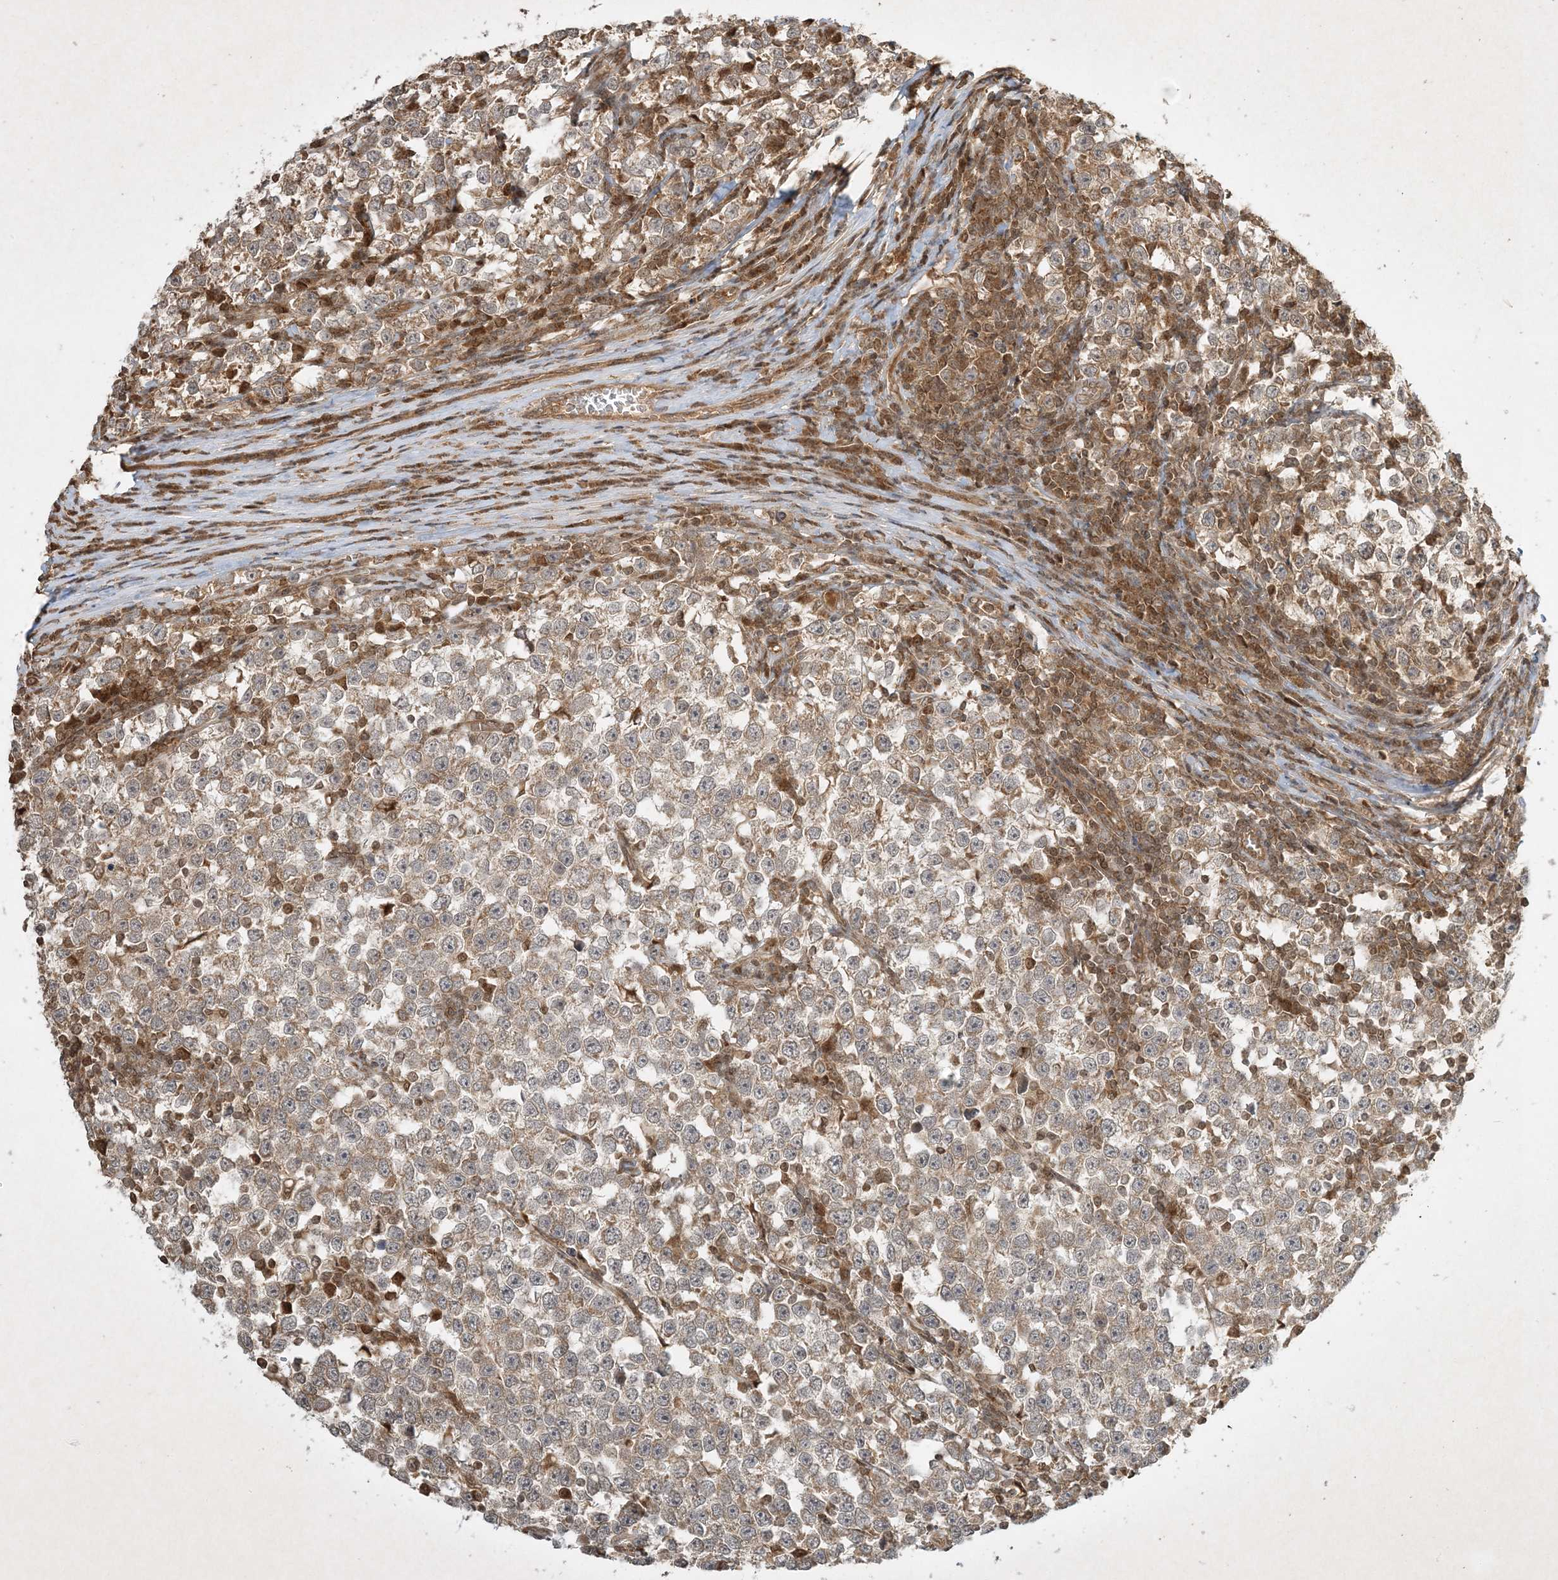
{"staining": {"intensity": "weak", "quantity": ">75%", "location": "cytoplasmic/membranous"}, "tissue": "testis cancer", "cell_type": "Tumor cells", "image_type": "cancer", "snomed": [{"axis": "morphology", "description": "Normal tissue, NOS"}, {"axis": "morphology", "description": "Seminoma, NOS"}, {"axis": "topography", "description": "Testis"}], "caption": "Testis cancer (seminoma) stained with DAB (3,3'-diaminobenzidine) IHC shows low levels of weak cytoplasmic/membranous positivity in approximately >75% of tumor cells.", "gene": "PLTP", "patient": {"sex": "male", "age": 43}}